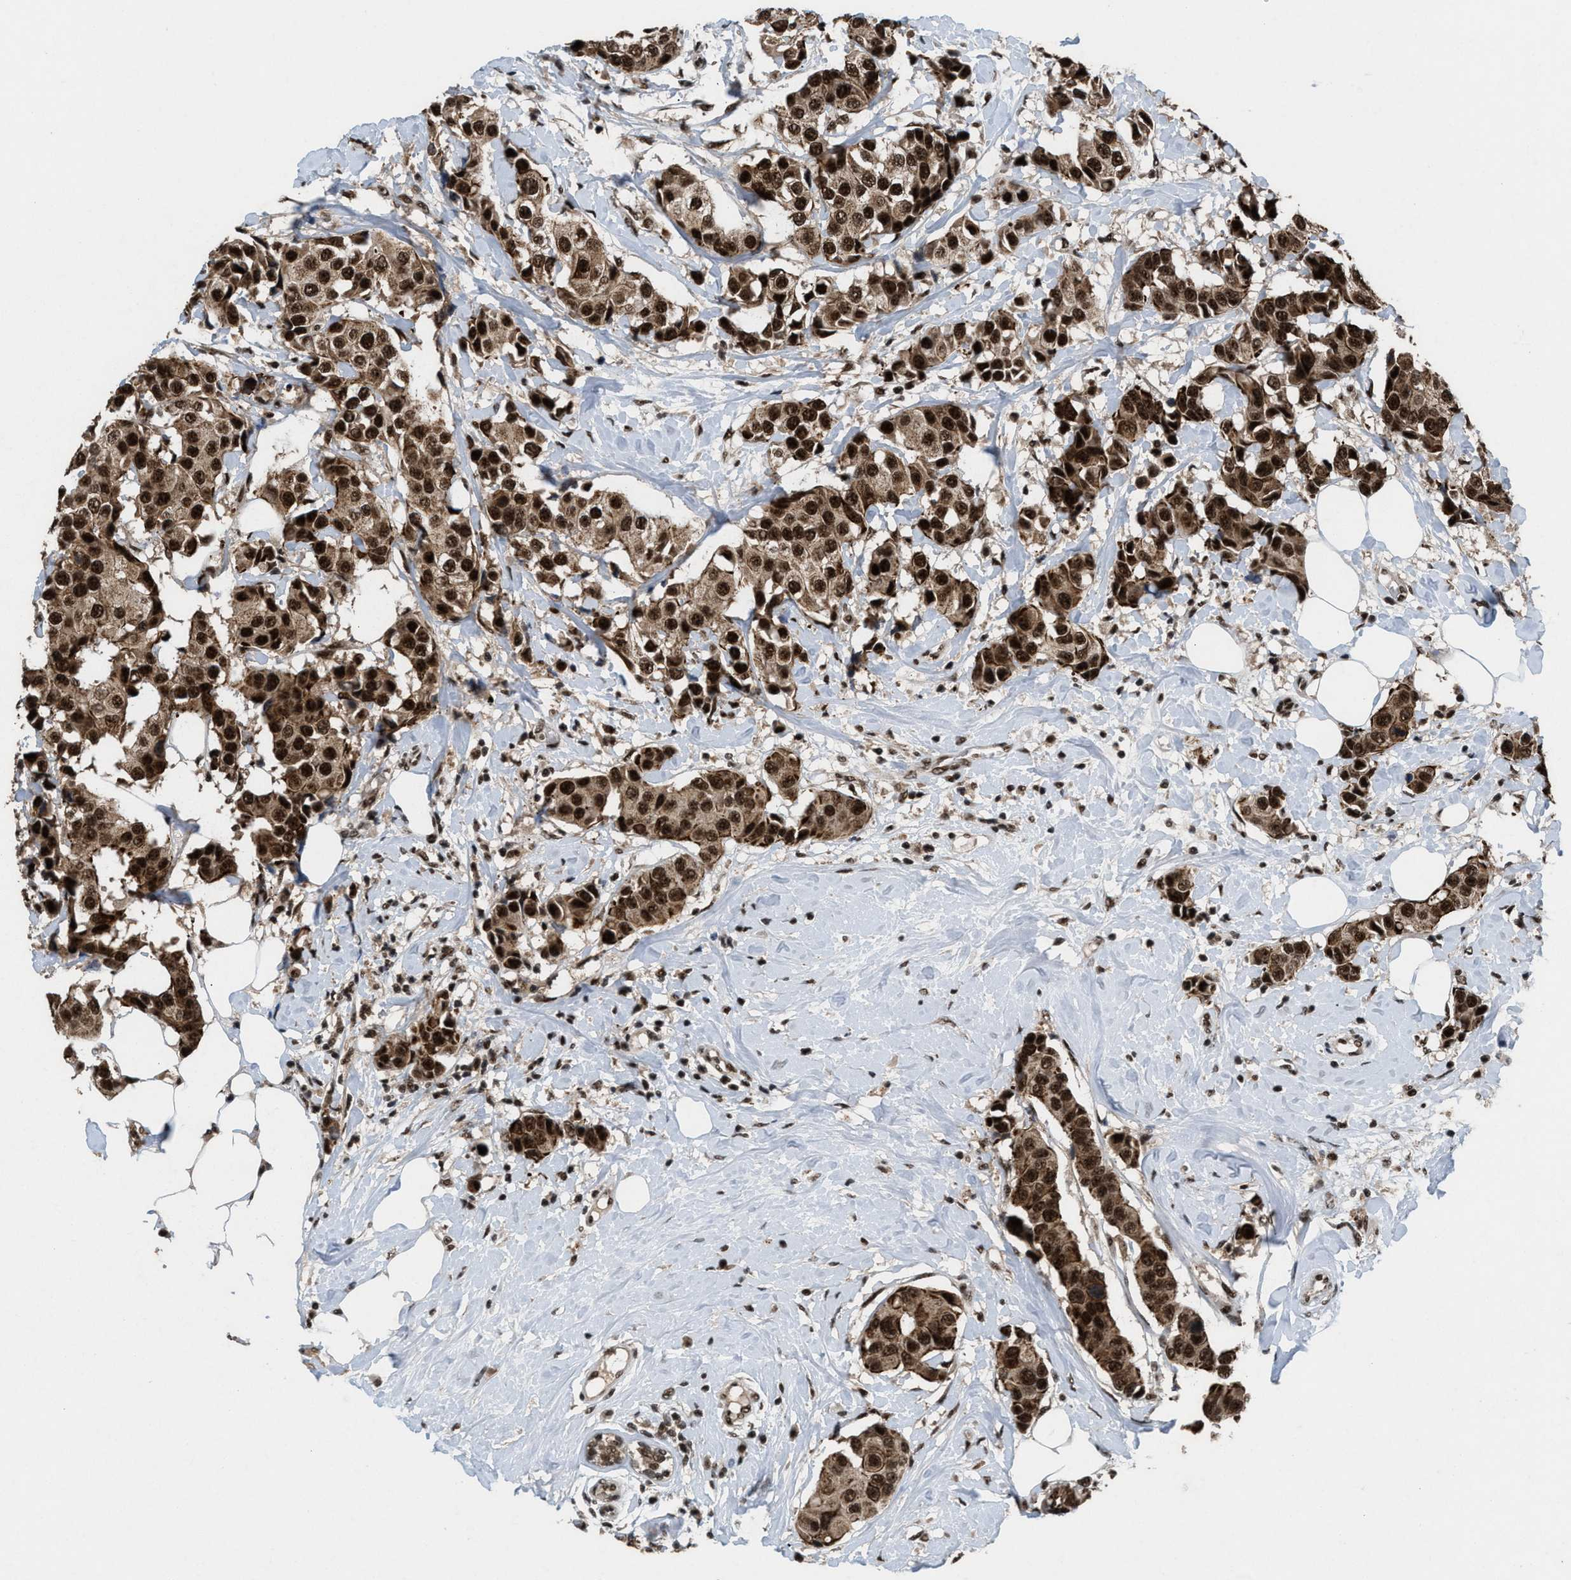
{"staining": {"intensity": "strong", "quantity": ">75%", "location": "cytoplasmic/membranous,nuclear"}, "tissue": "breast cancer", "cell_type": "Tumor cells", "image_type": "cancer", "snomed": [{"axis": "morphology", "description": "Normal tissue, NOS"}, {"axis": "morphology", "description": "Duct carcinoma"}, {"axis": "topography", "description": "Breast"}], "caption": "Strong cytoplasmic/membranous and nuclear staining is present in approximately >75% of tumor cells in breast intraductal carcinoma.", "gene": "PRPF4", "patient": {"sex": "female", "age": 39}}